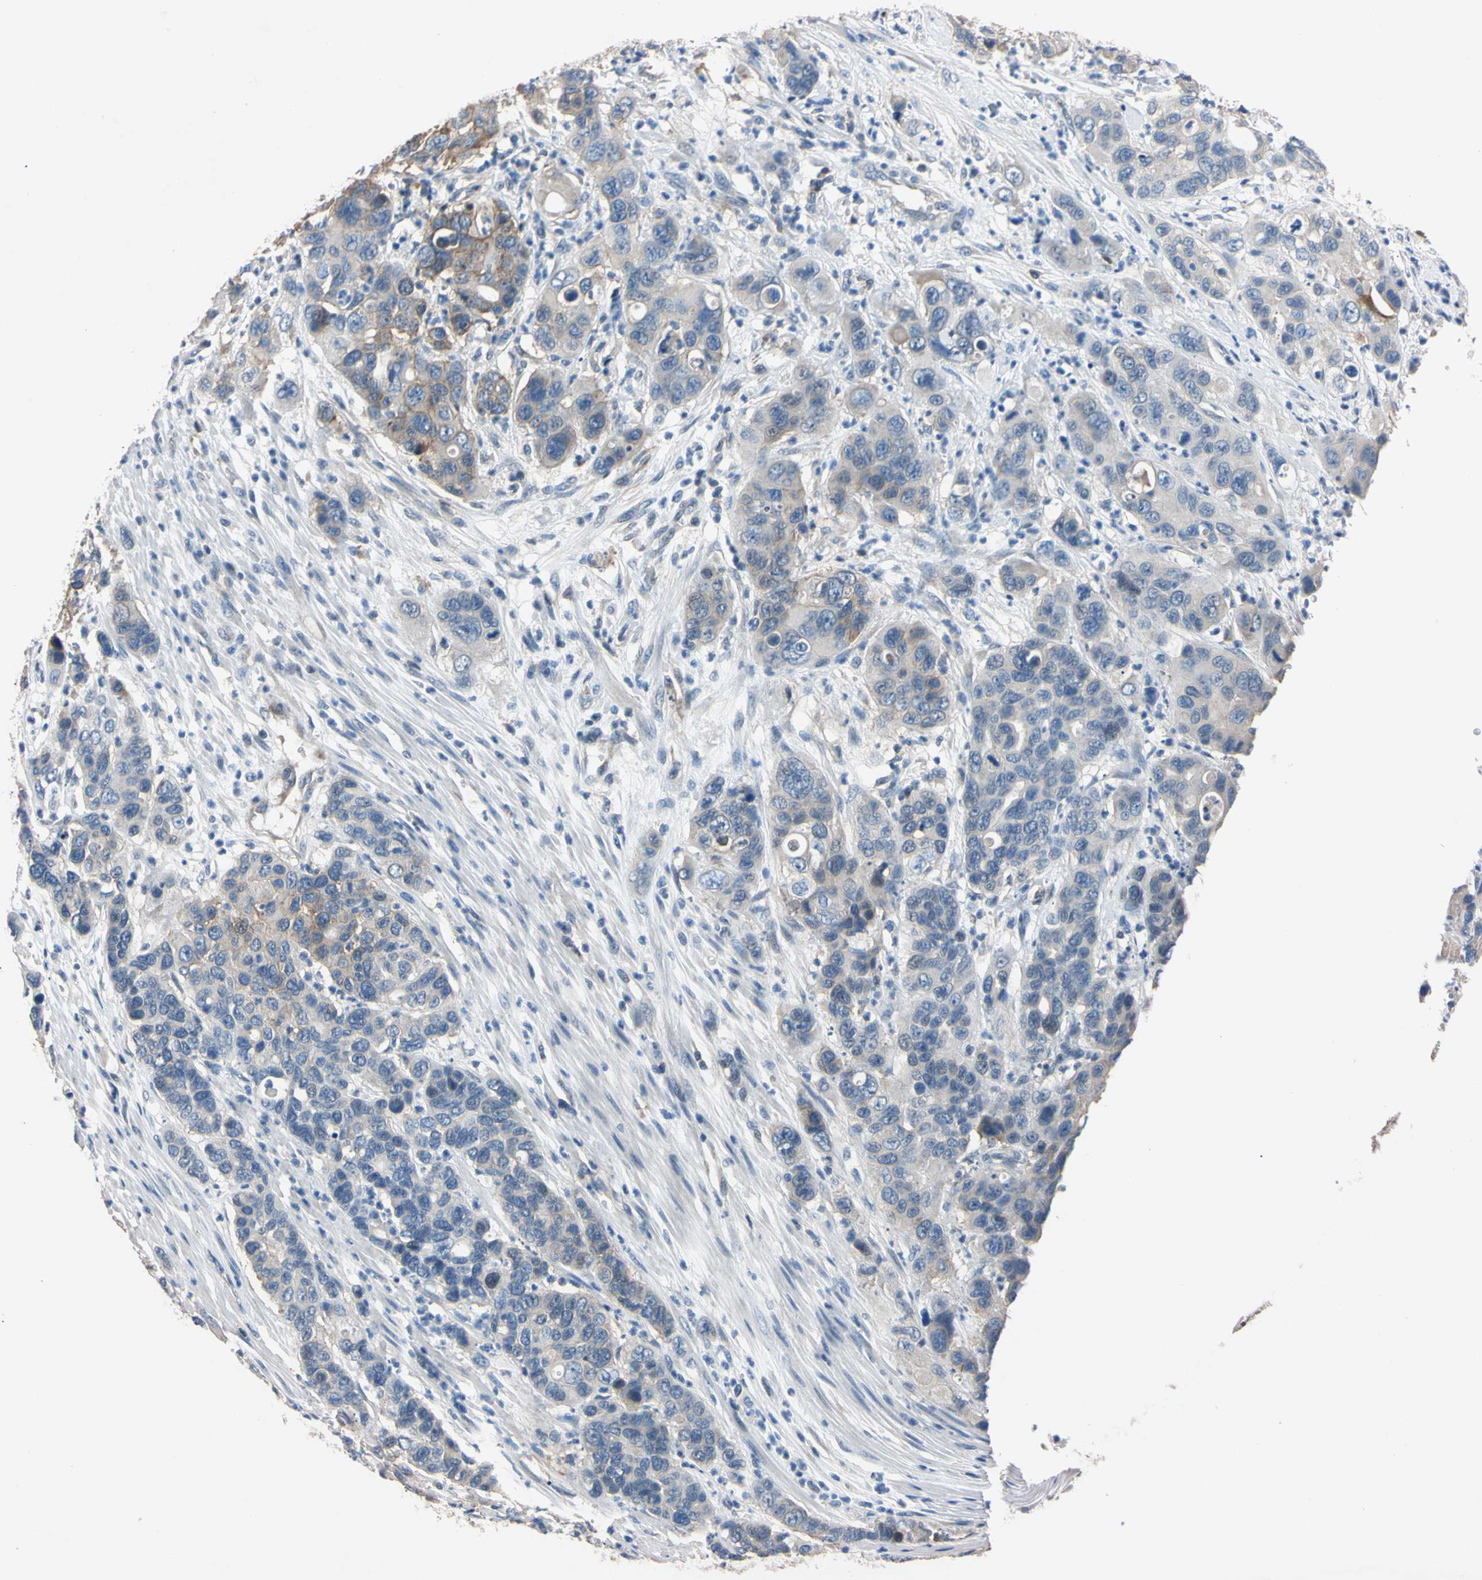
{"staining": {"intensity": "moderate", "quantity": "<25%", "location": "cytoplasmic/membranous"}, "tissue": "pancreatic cancer", "cell_type": "Tumor cells", "image_type": "cancer", "snomed": [{"axis": "morphology", "description": "Adenocarcinoma, NOS"}, {"axis": "topography", "description": "Pancreas"}], "caption": "This image demonstrates IHC staining of pancreatic adenocarcinoma, with low moderate cytoplasmic/membranous expression in about <25% of tumor cells.", "gene": "PNKD", "patient": {"sex": "female", "age": 71}}